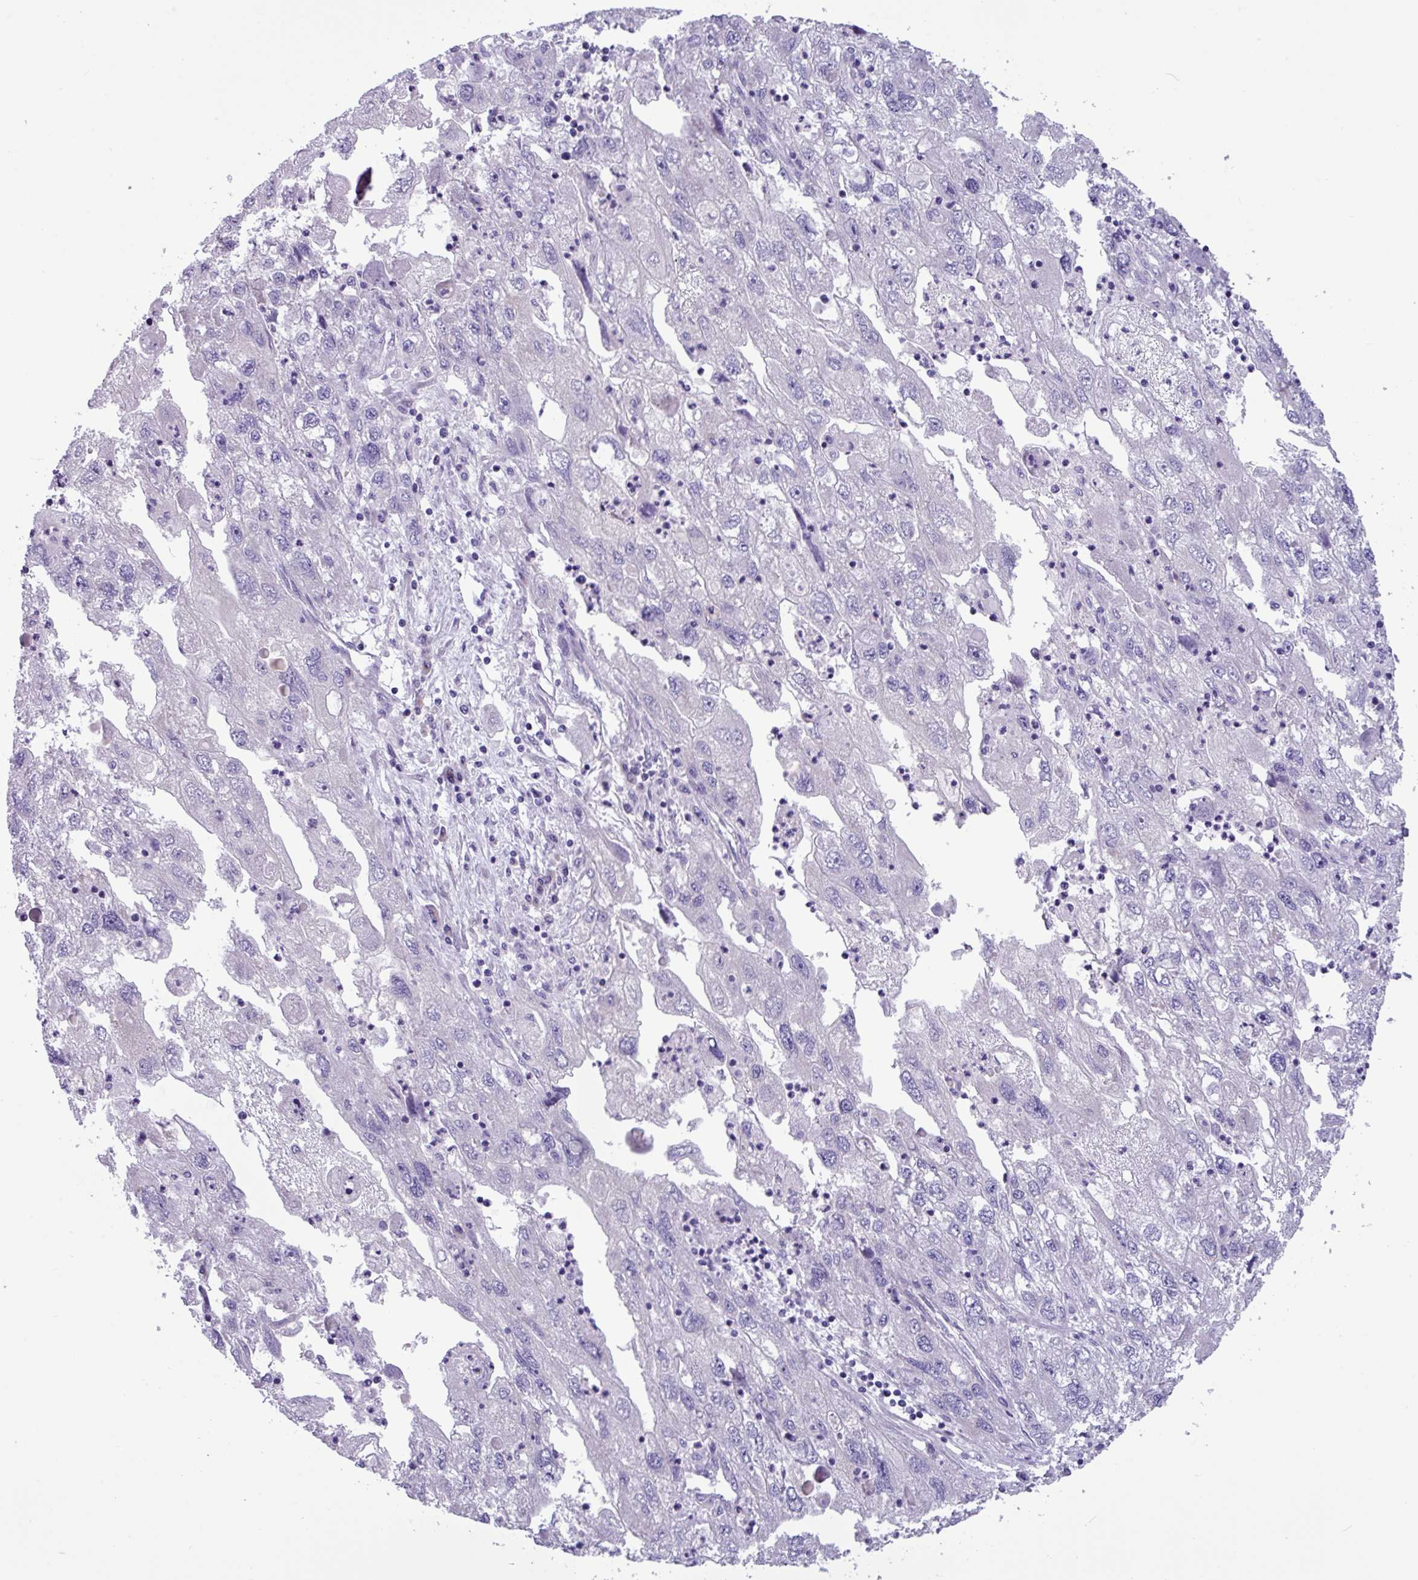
{"staining": {"intensity": "negative", "quantity": "none", "location": "none"}, "tissue": "endometrial cancer", "cell_type": "Tumor cells", "image_type": "cancer", "snomed": [{"axis": "morphology", "description": "Adenocarcinoma, NOS"}, {"axis": "topography", "description": "Endometrium"}], "caption": "The immunohistochemistry (IHC) photomicrograph has no significant positivity in tumor cells of endometrial cancer (adenocarcinoma) tissue.", "gene": "STIMATE", "patient": {"sex": "female", "age": 49}}